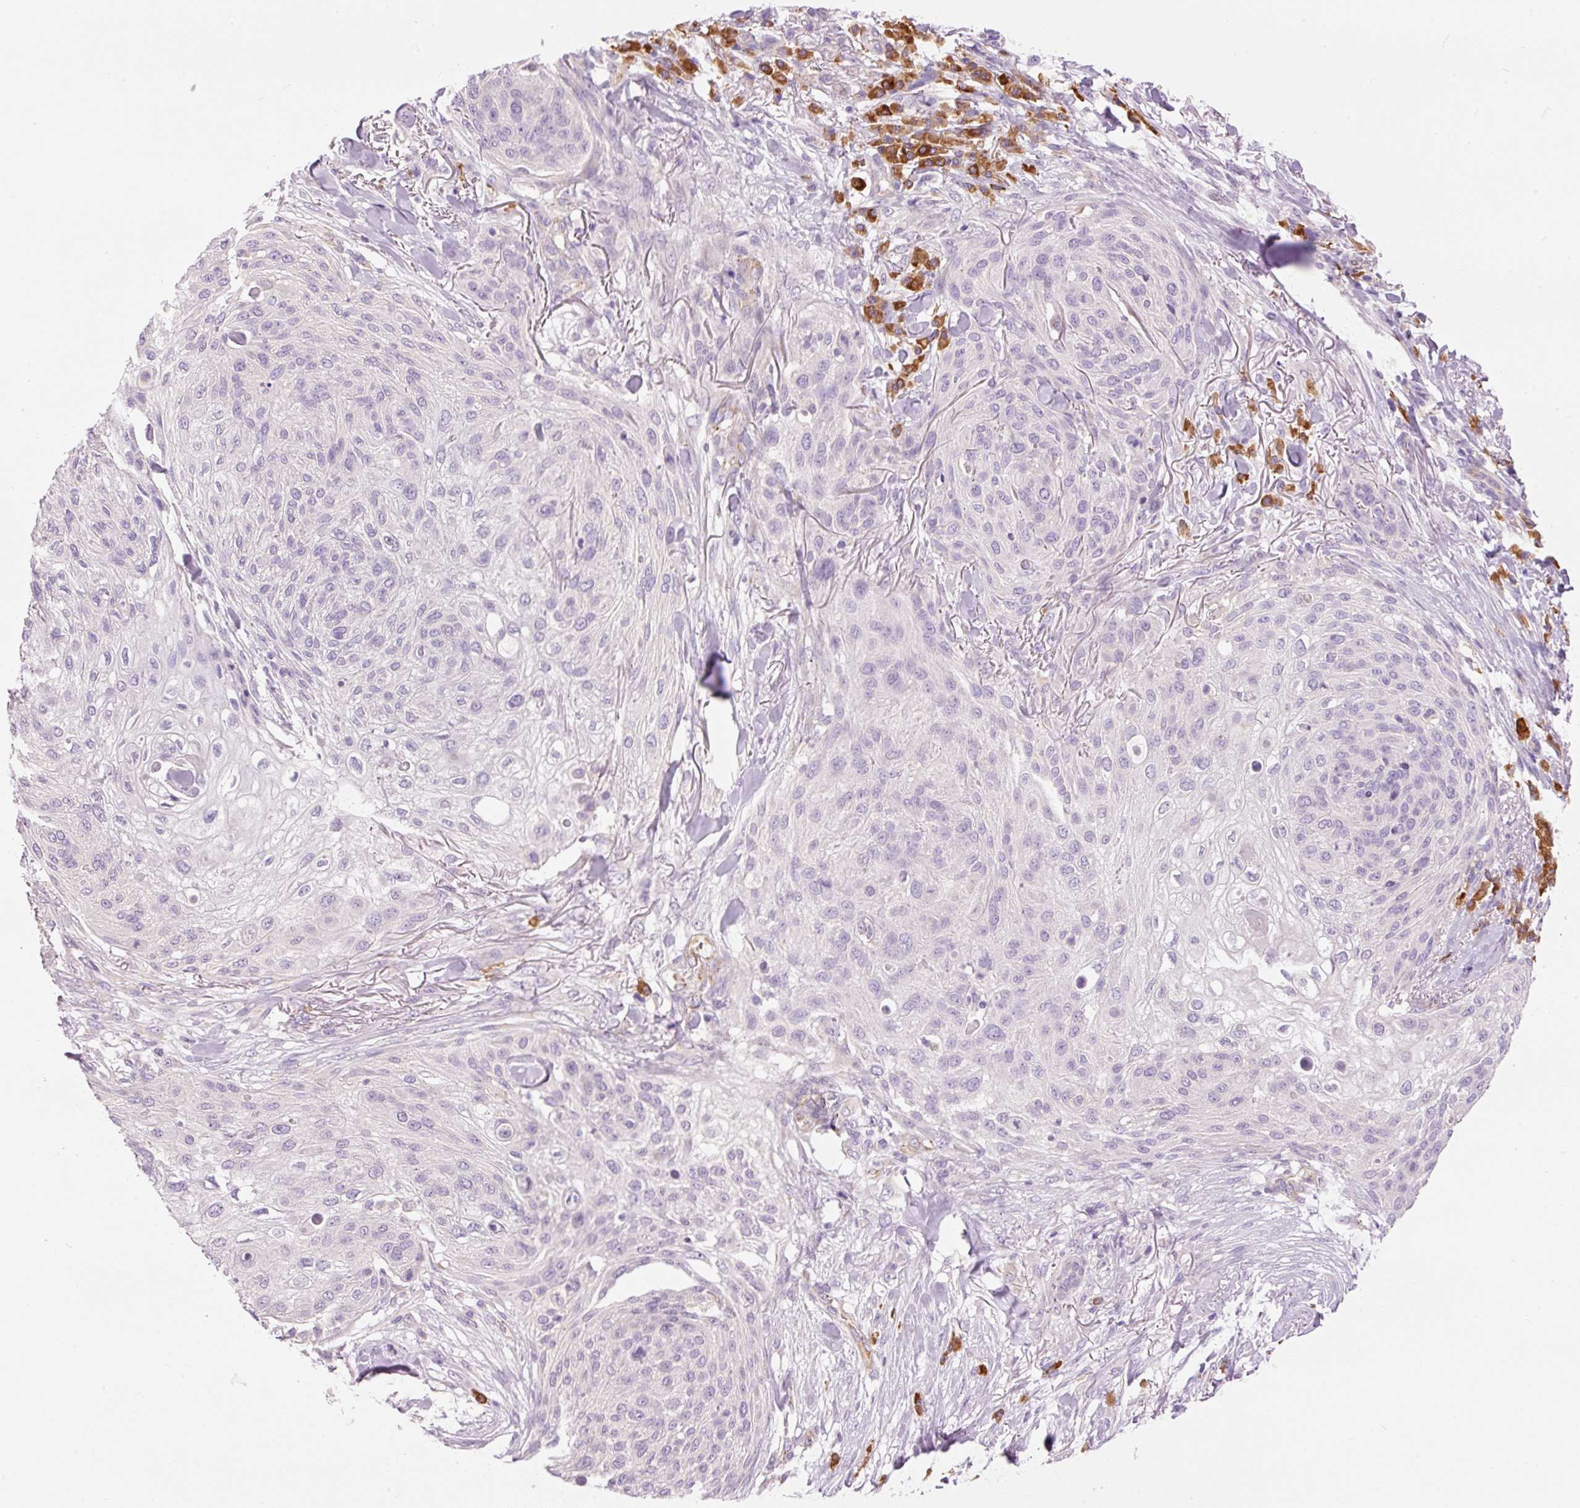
{"staining": {"intensity": "negative", "quantity": "none", "location": "none"}, "tissue": "skin cancer", "cell_type": "Tumor cells", "image_type": "cancer", "snomed": [{"axis": "morphology", "description": "Squamous cell carcinoma, NOS"}, {"axis": "topography", "description": "Skin"}], "caption": "Human skin cancer (squamous cell carcinoma) stained for a protein using IHC displays no expression in tumor cells.", "gene": "PNPLA5", "patient": {"sex": "female", "age": 87}}